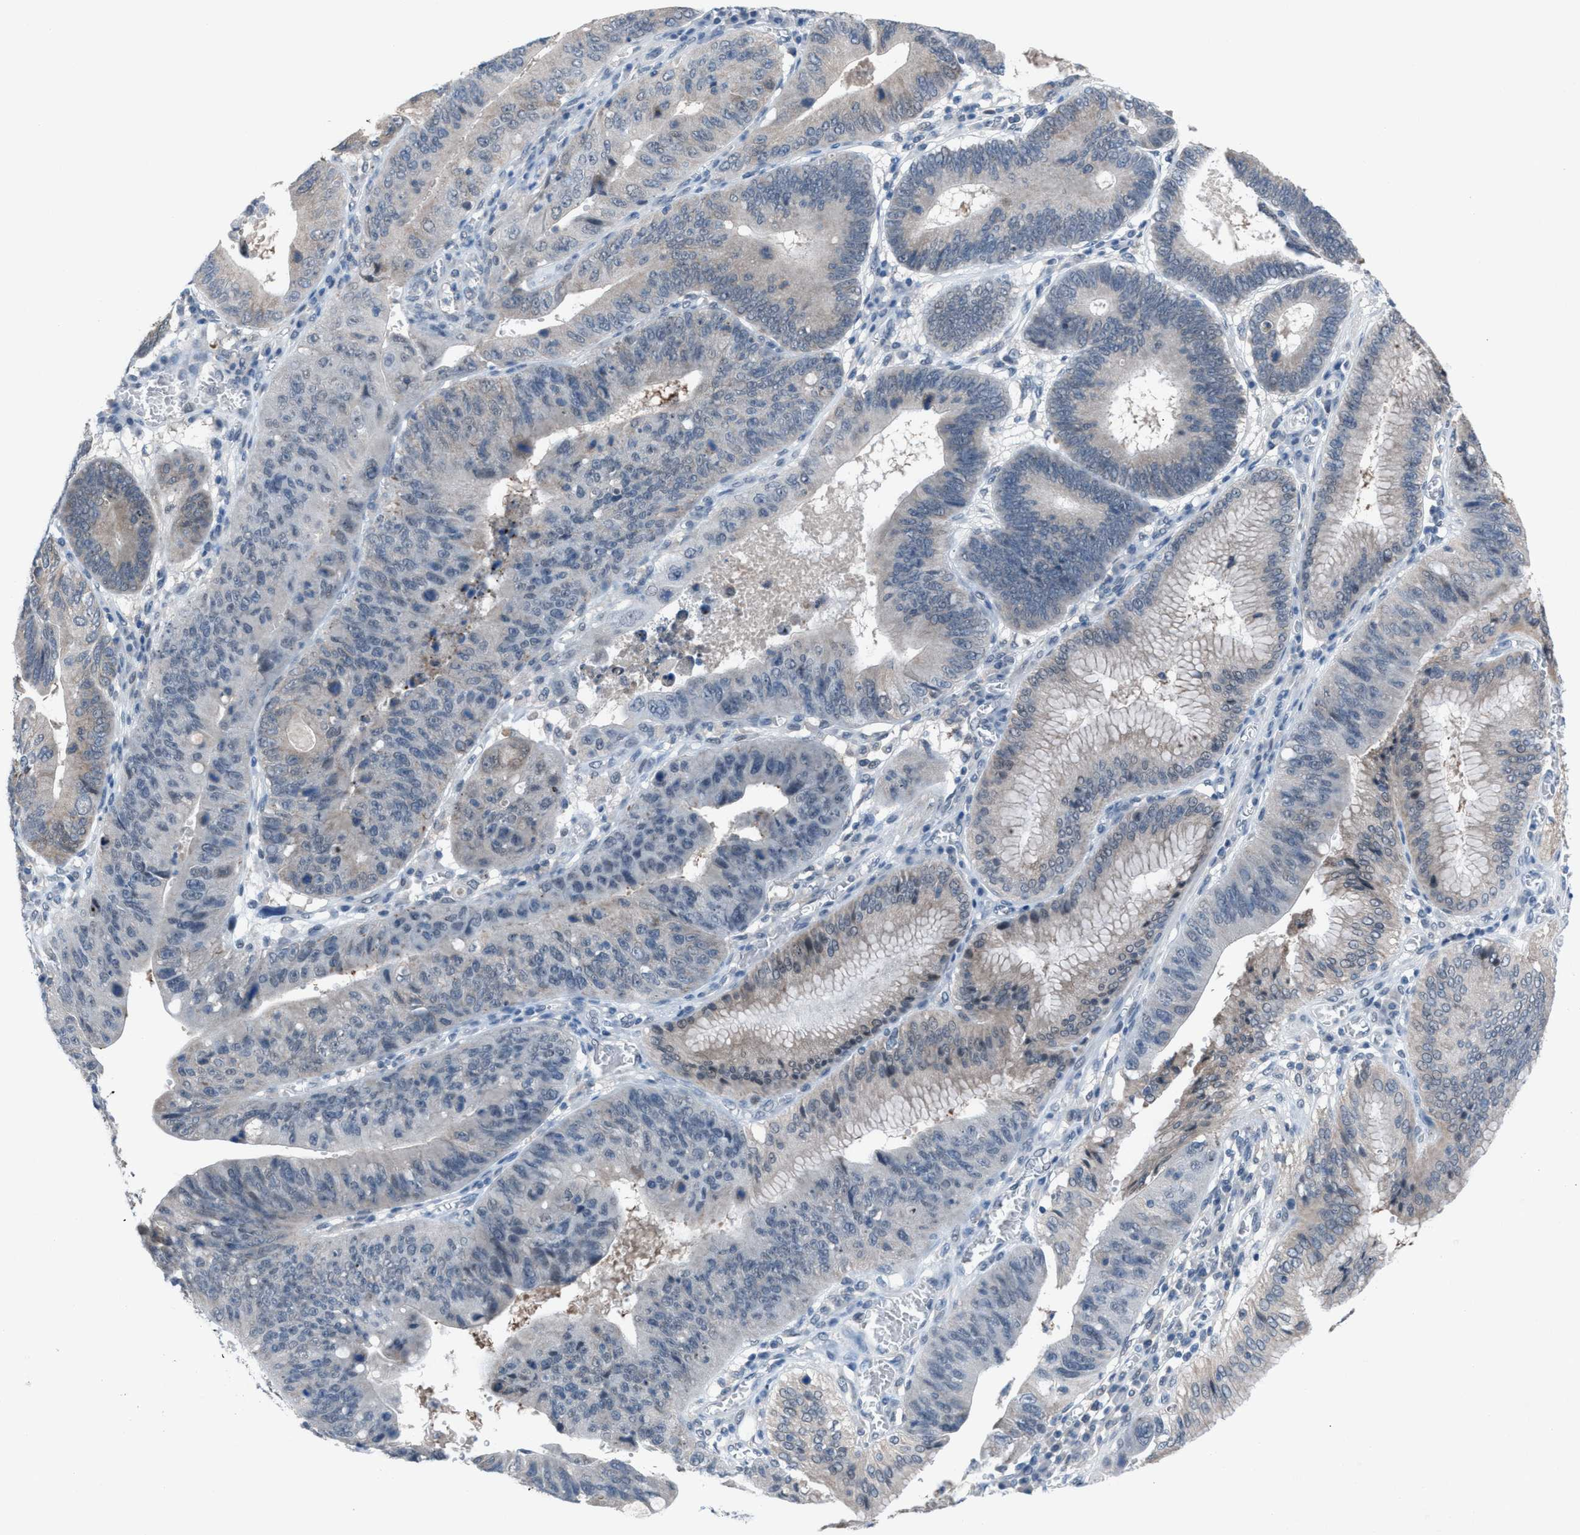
{"staining": {"intensity": "negative", "quantity": "none", "location": "none"}, "tissue": "stomach cancer", "cell_type": "Tumor cells", "image_type": "cancer", "snomed": [{"axis": "morphology", "description": "Adenocarcinoma, NOS"}, {"axis": "topography", "description": "Stomach"}], "caption": "Immunohistochemistry of human stomach cancer shows no staining in tumor cells.", "gene": "ANAPC11", "patient": {"sex": "male", "age": 59}}